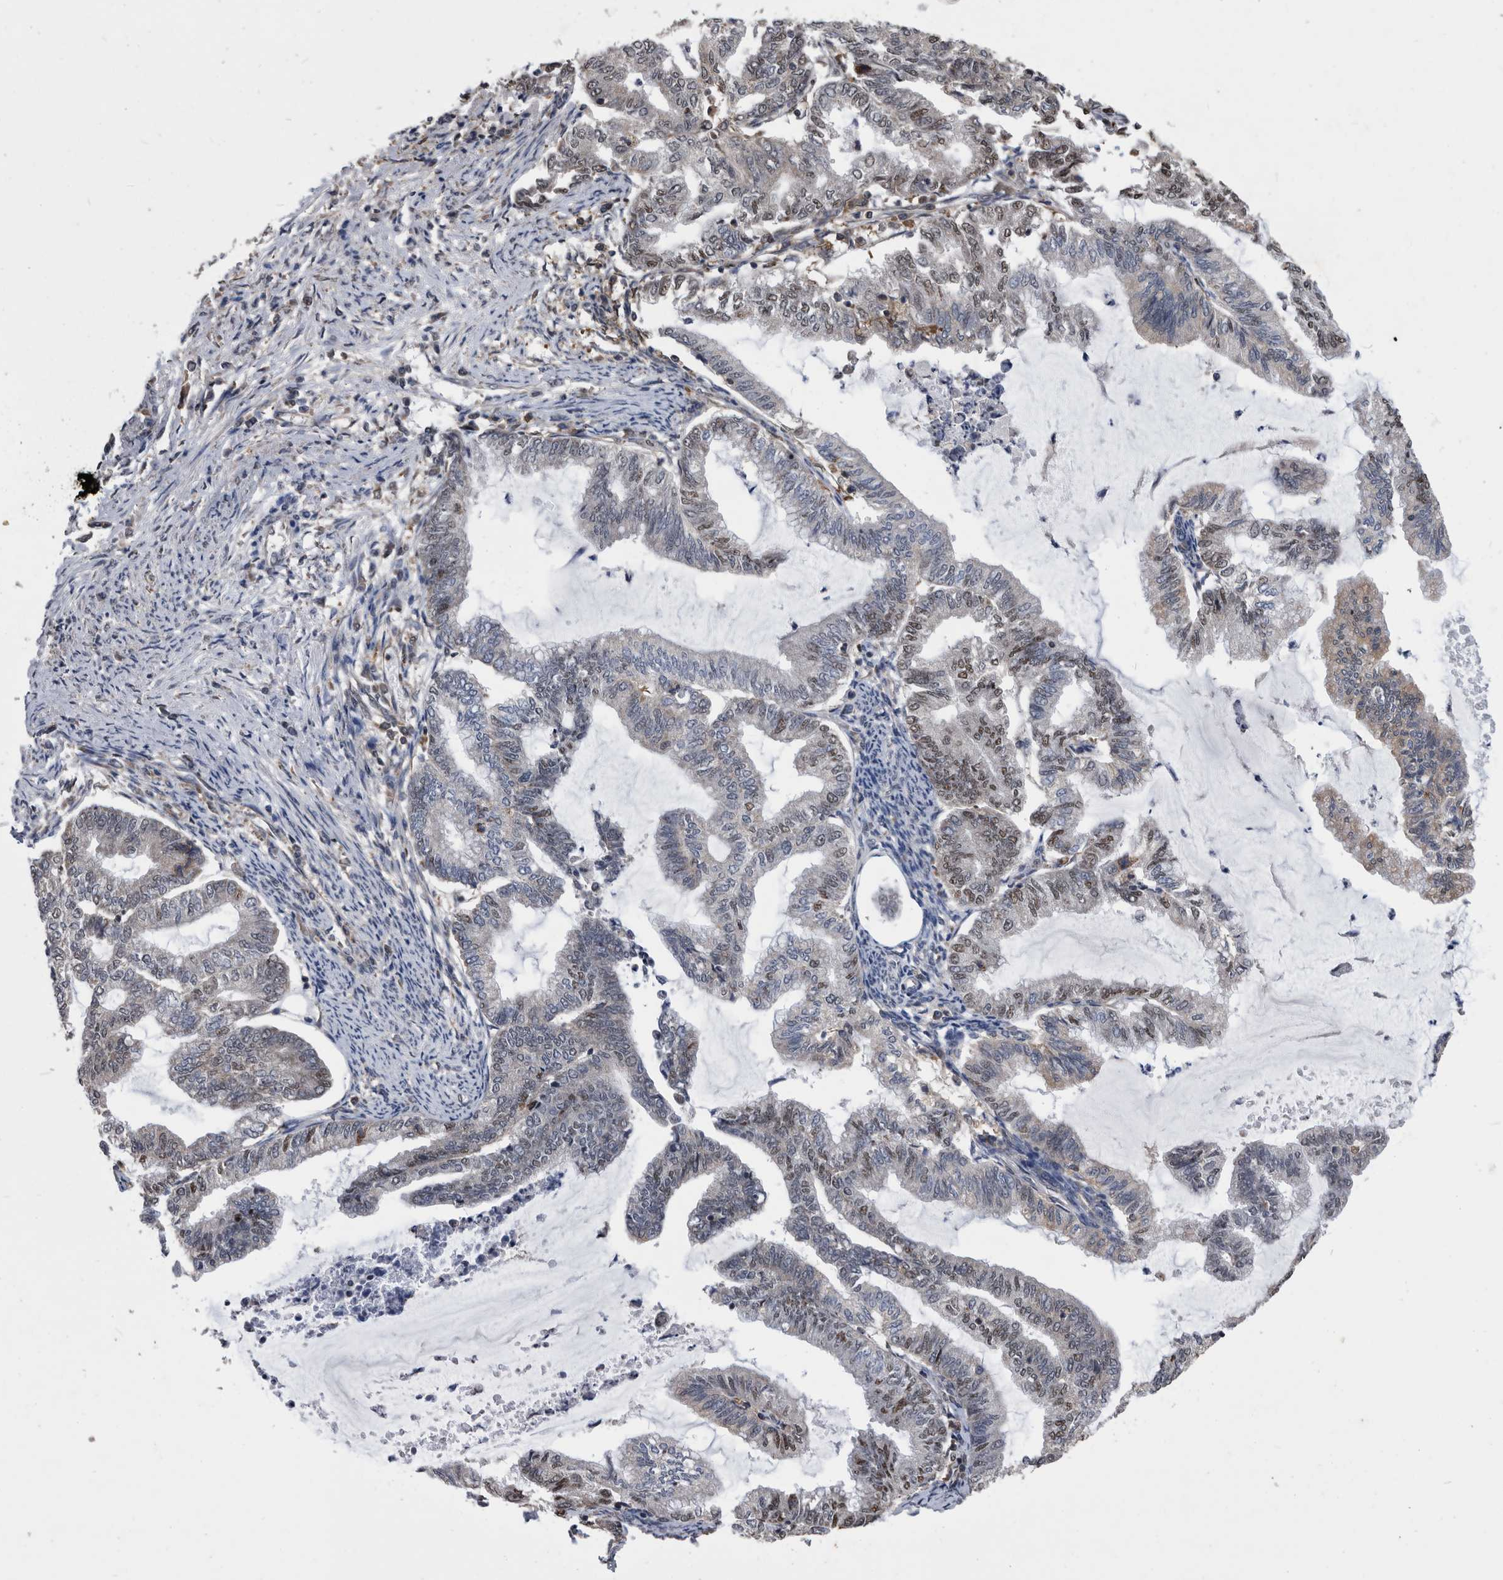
{"staining": {"intensity": "moderate", "quantity": "<25%", "location": "nuclear"}, "tissue": "endometrial cancer", "cell_type": "Tumor cells", "image_type": "cancer", "snomed": [{"axis": "morphology", "description": "Adenocarcinoma, NOS"}, {"axis": "topography", "description": "Endometrium"}], "caption": "Adenocarcinoma (endometrial) tissue demonstrates moderate nuclear staining in about <25% of tumor cells", "gene": "NRBP1", "patient": {"sex": "female", "age": 79}}